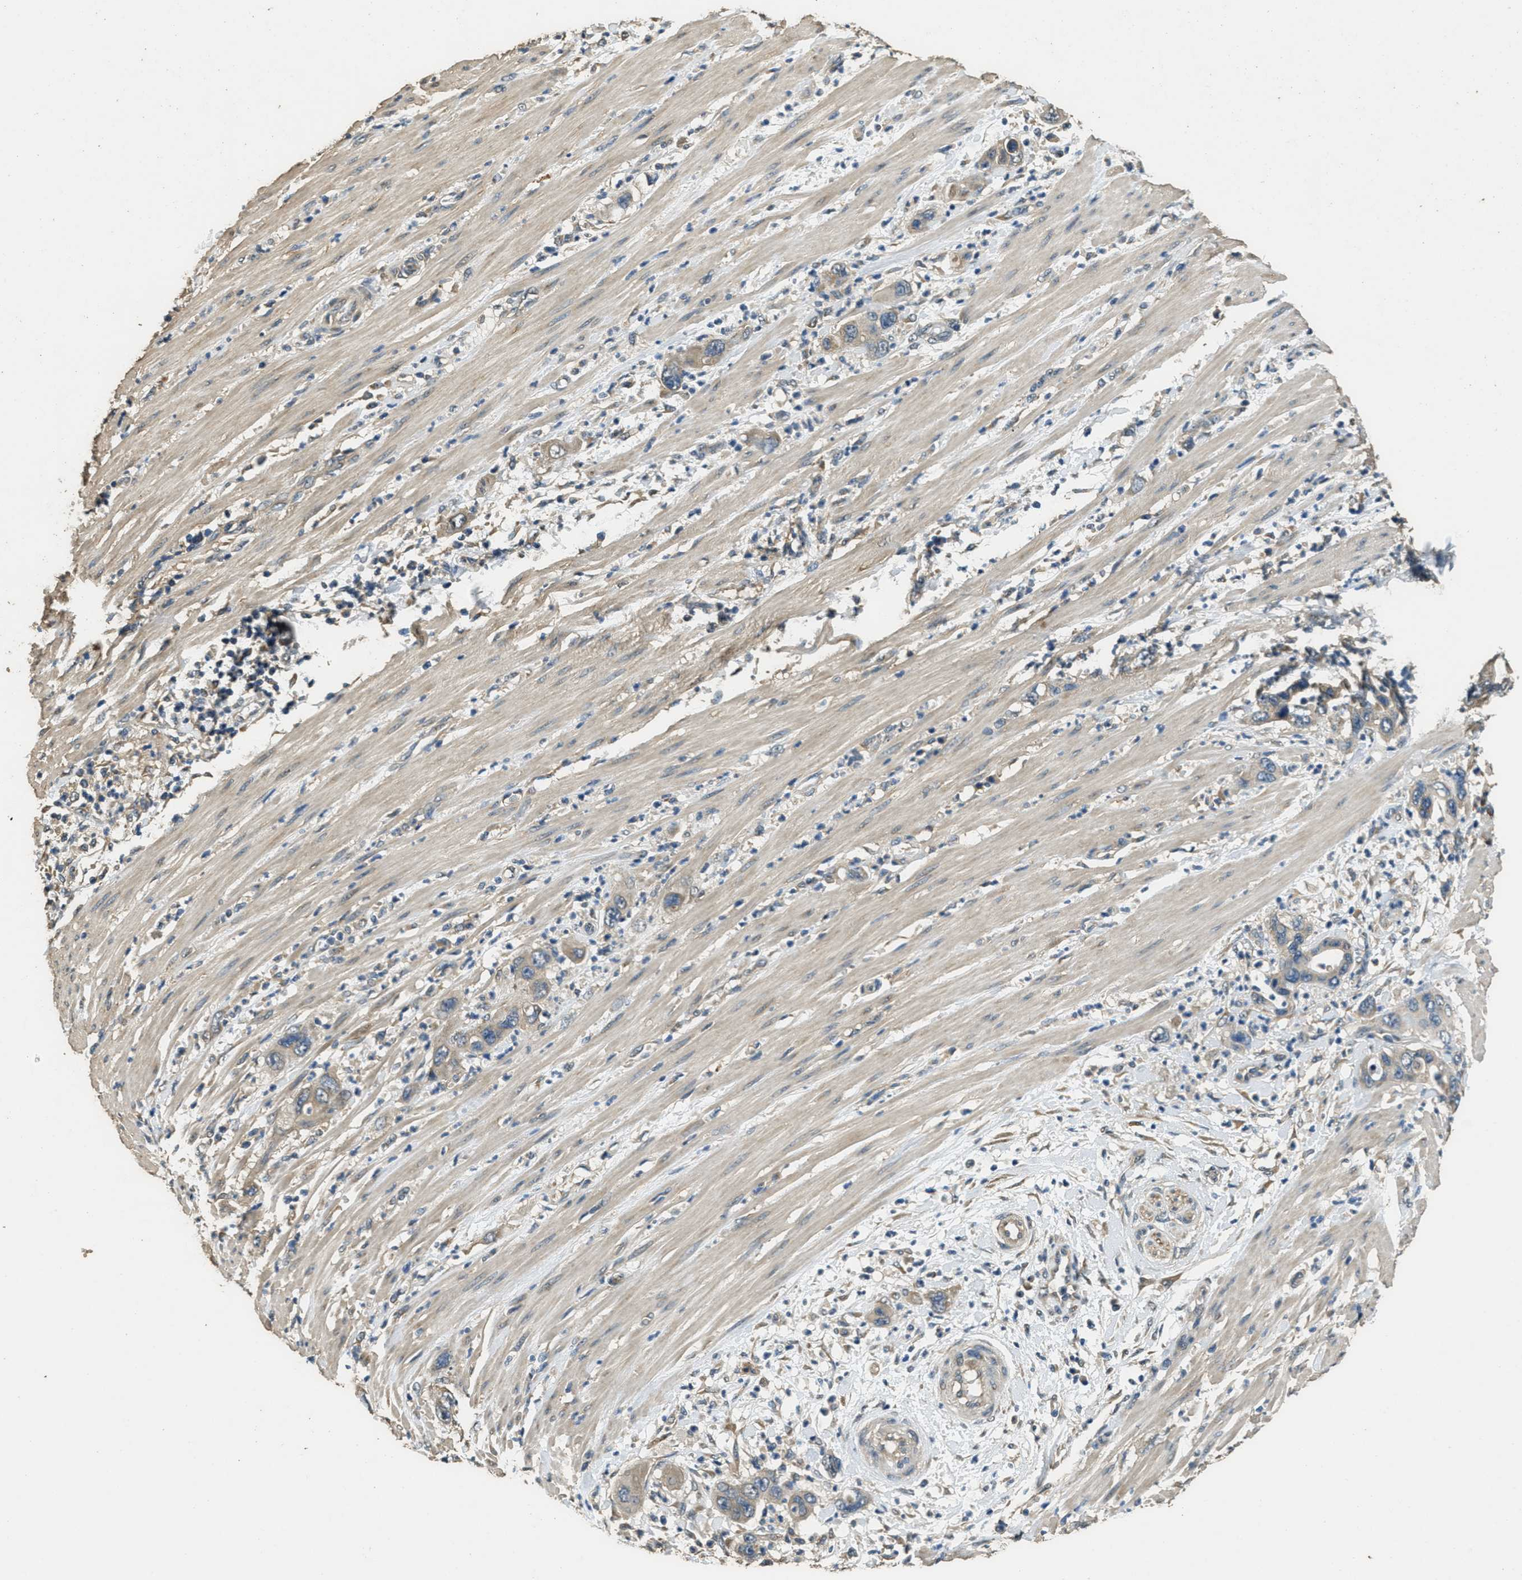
{"staining": {"intensity": "weak", "quantity": ">75%", "location": "cytoplasmic/membranous"}, "tissue": "pancreatic cancer", "cell_type": "Tumor cells", "image_type": "cancer", "snomed": [{"axis": "morphology", "description": "Adenocarcinoma, NOS"}, {"axis": "topography", "description": "Pancreas"}], "caption": "Human pancreatic cancer (adenocarcinoma) stained for a protein (brown) reveals weak cytoplasmic/membranous positive staining in approximately >75% of tumor cells.", "gene": "RAB6B", "patient": {"sex": "female", "age": 71}}